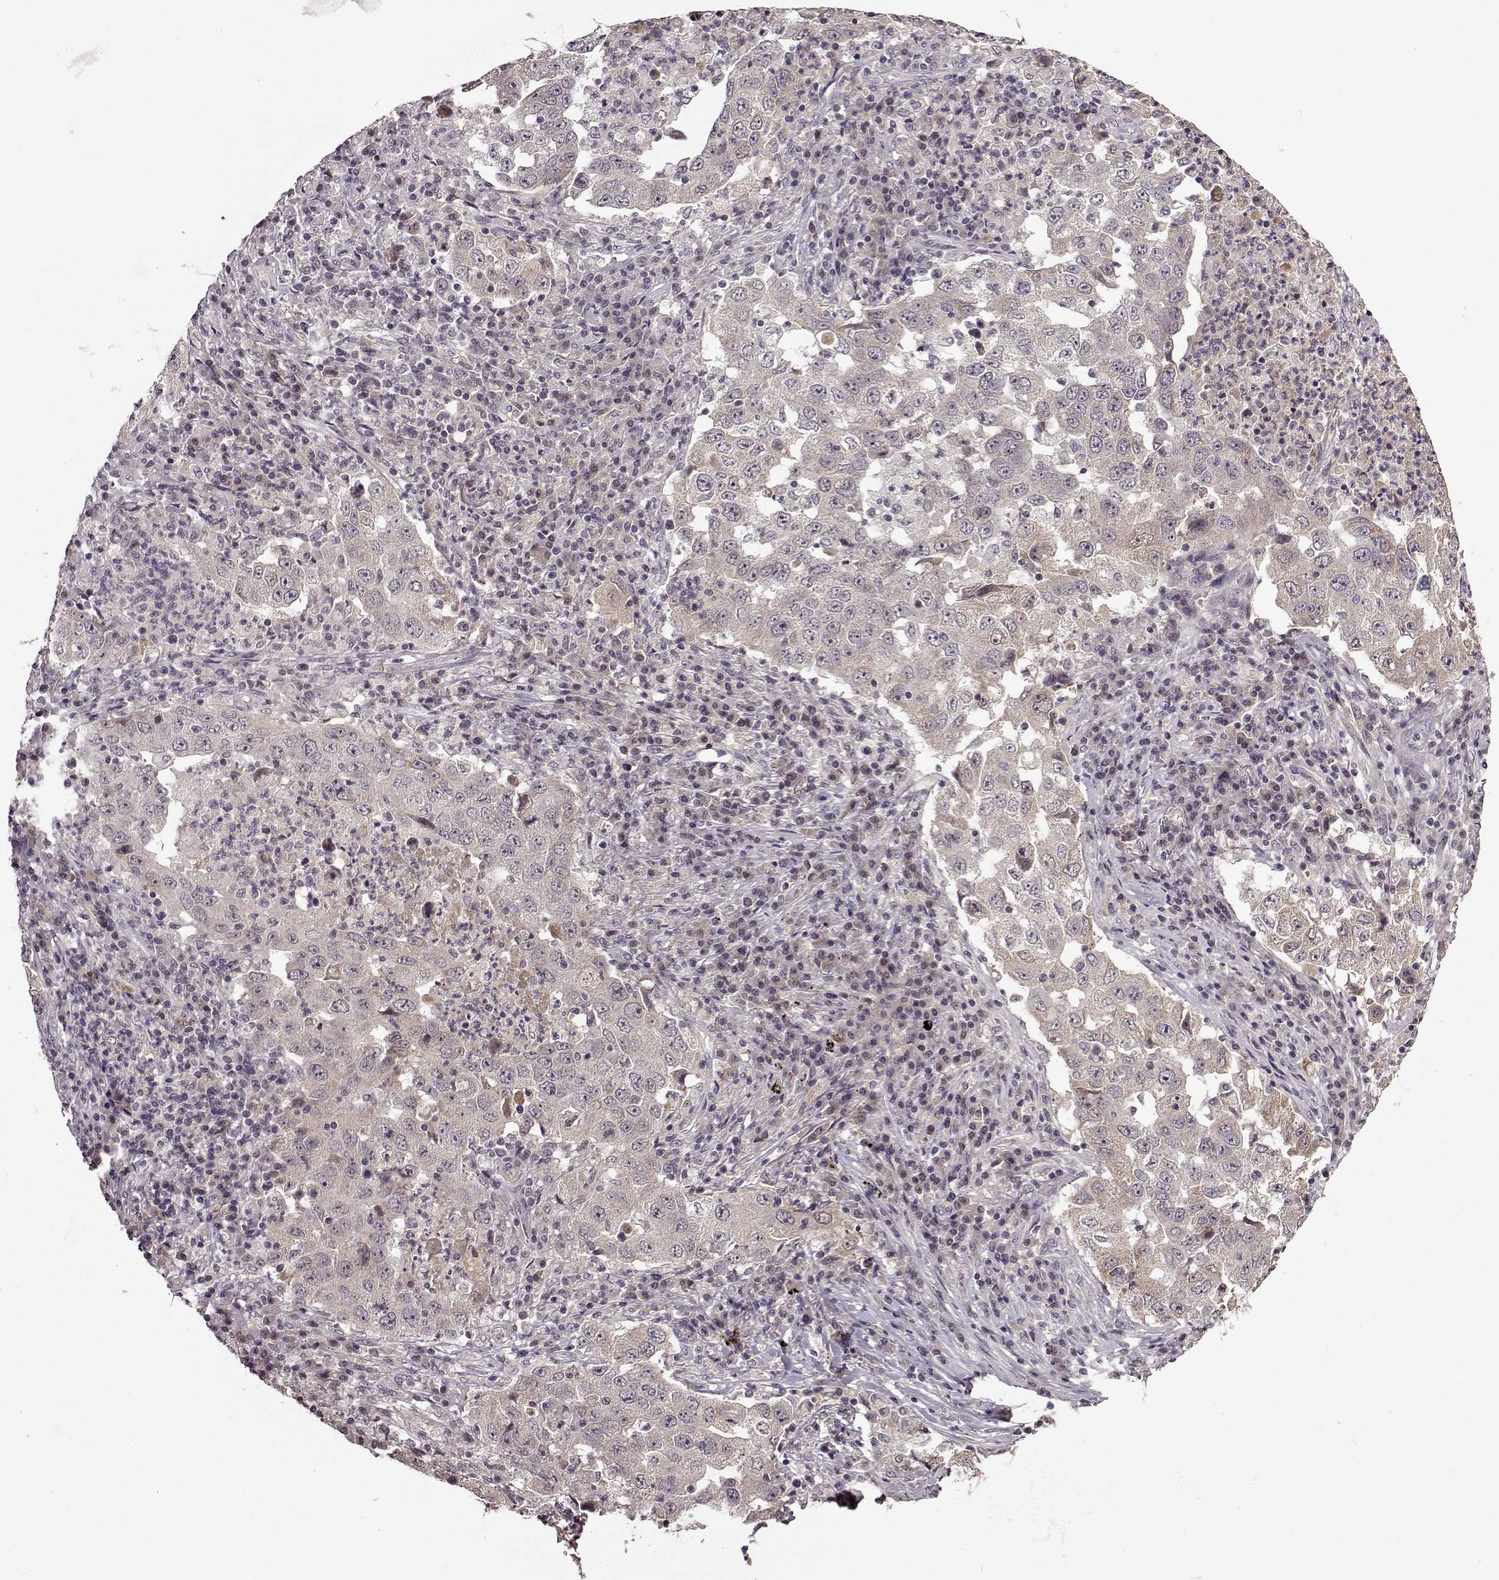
{"staining": {"intensity": "weak", "quantity": "25%-75%", "location": "cytoplasmic/membranous"}, "tissue": "lung cancer", "cell_type": "Tumor cells", "image_type": "cancer", "snomed": [{"axis": "morphology", "description": "Adenocarcinoma, NOS"}, {"axis": "topography", "description": "Lung"}], "caption": "A photomicrograph of human lung cancer stained for a protein shows weak cytoplasmic/membranous brown staining in tumor cells.", "gene": "MAIP1", "patient": {"sex": "male", "age": 73}}